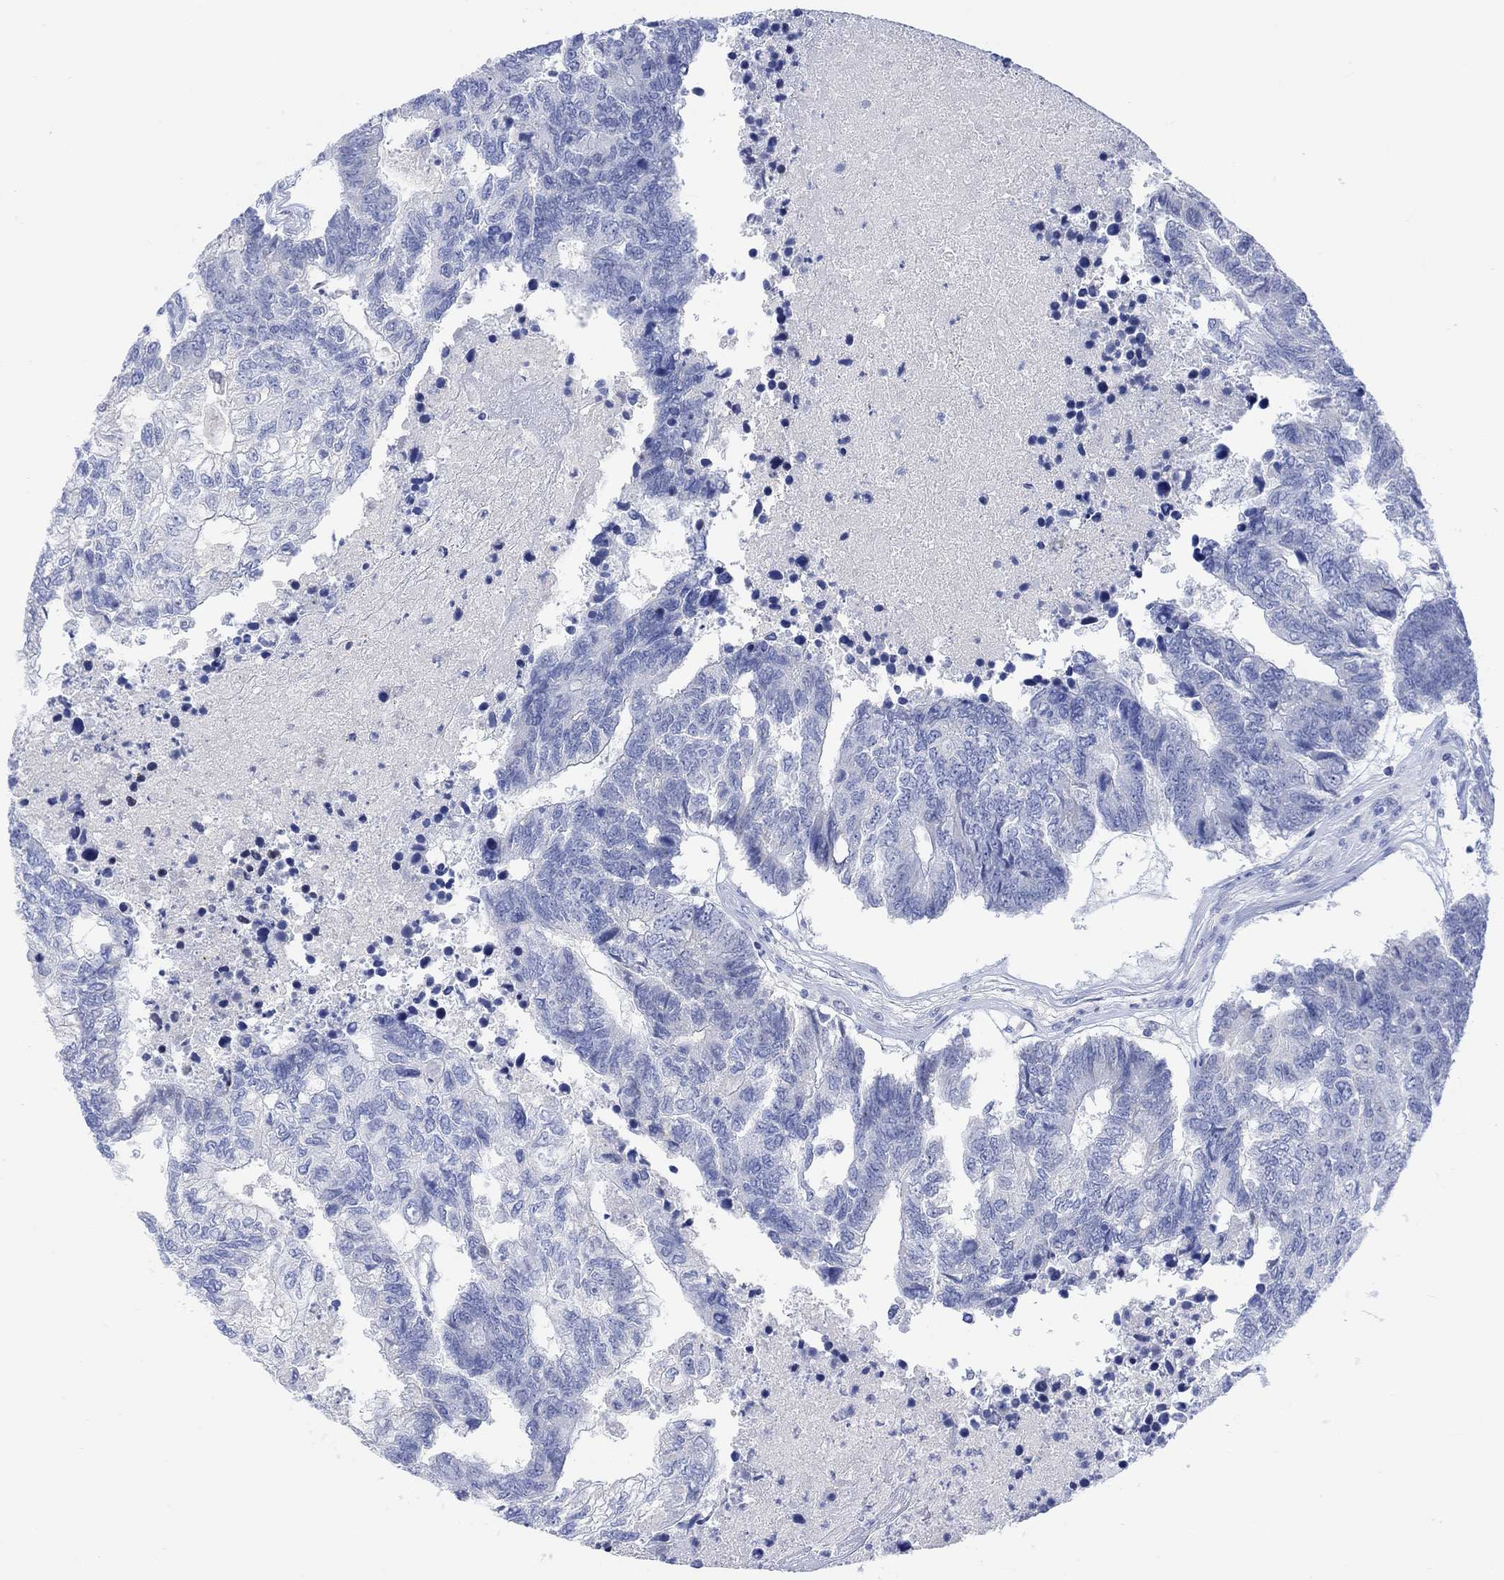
{"staining": {"intensity": "negative", "quantity": "none", "location": "none"}, "tissue": "colorectal cancer", "cell_type": "Tumor cells", "image_type": "cancer", "snomed": [{"axis": "morphology", "description": "Adenocarcinoma, NOS"}, {"axis": "topography", "description": "Colon"}], "caption": "Adenocarcinoma (colorectal) was stained to show a protein in brown. There is no significant staining in tumor cells.", "gene": "CALCA", "patient": {"sex": "female", "age": 48}}